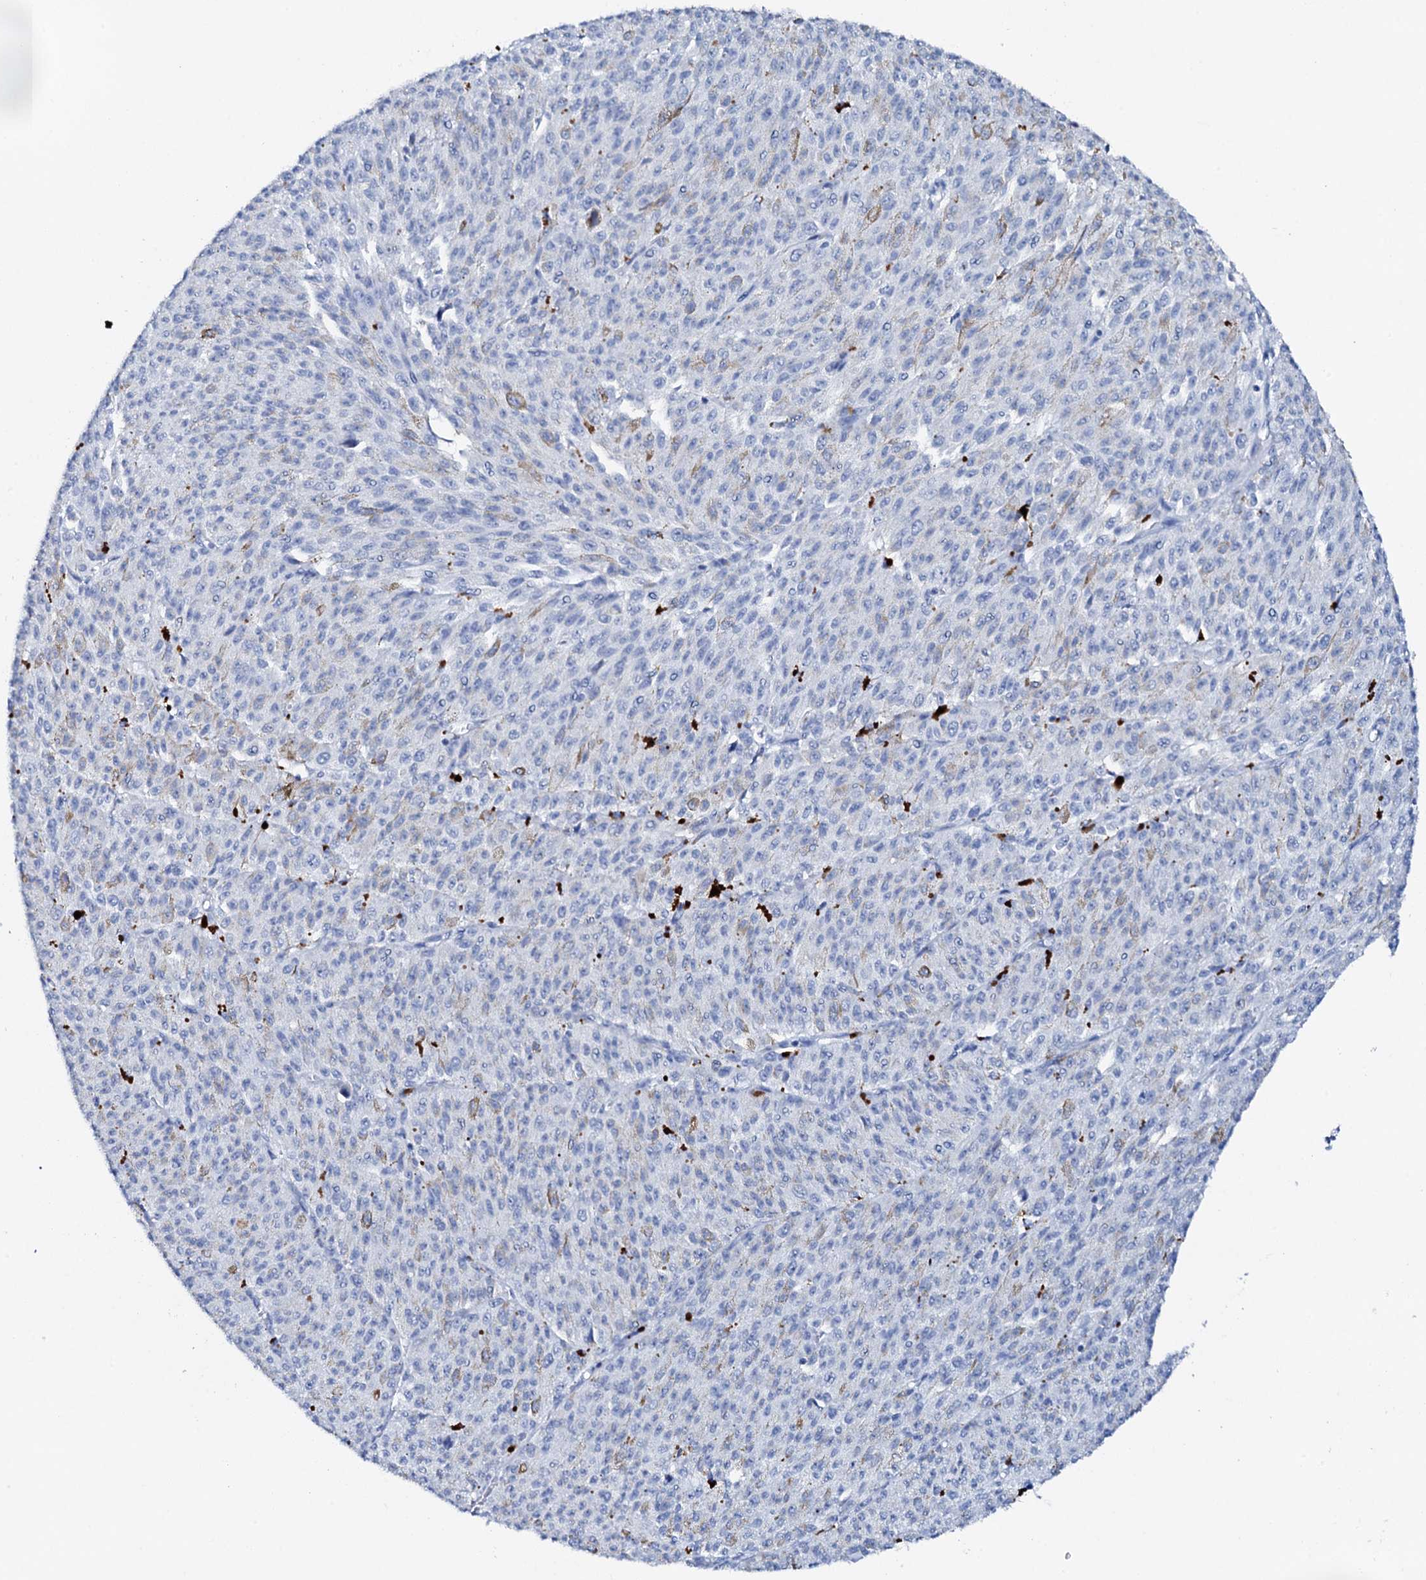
{"staining": {"intensity": "negative", "quantity": "none", "location": "none"}, "tissue": "melanoma", "cell_type": "Tumor cells", "image_type": "cancer", "snomed": [{"axis": "morphology", "description": "Malignant melanoma, NOS"}, {"axis": "topography", "description": "Skin"}], "caption": "Photomicrograph shows no protein expression in tumor cells of melanoma tissue. (DAB immunohistochemistry, high magnification).", "gene": "FBXL16", "patient": {"sex": "female", "age": 52}}